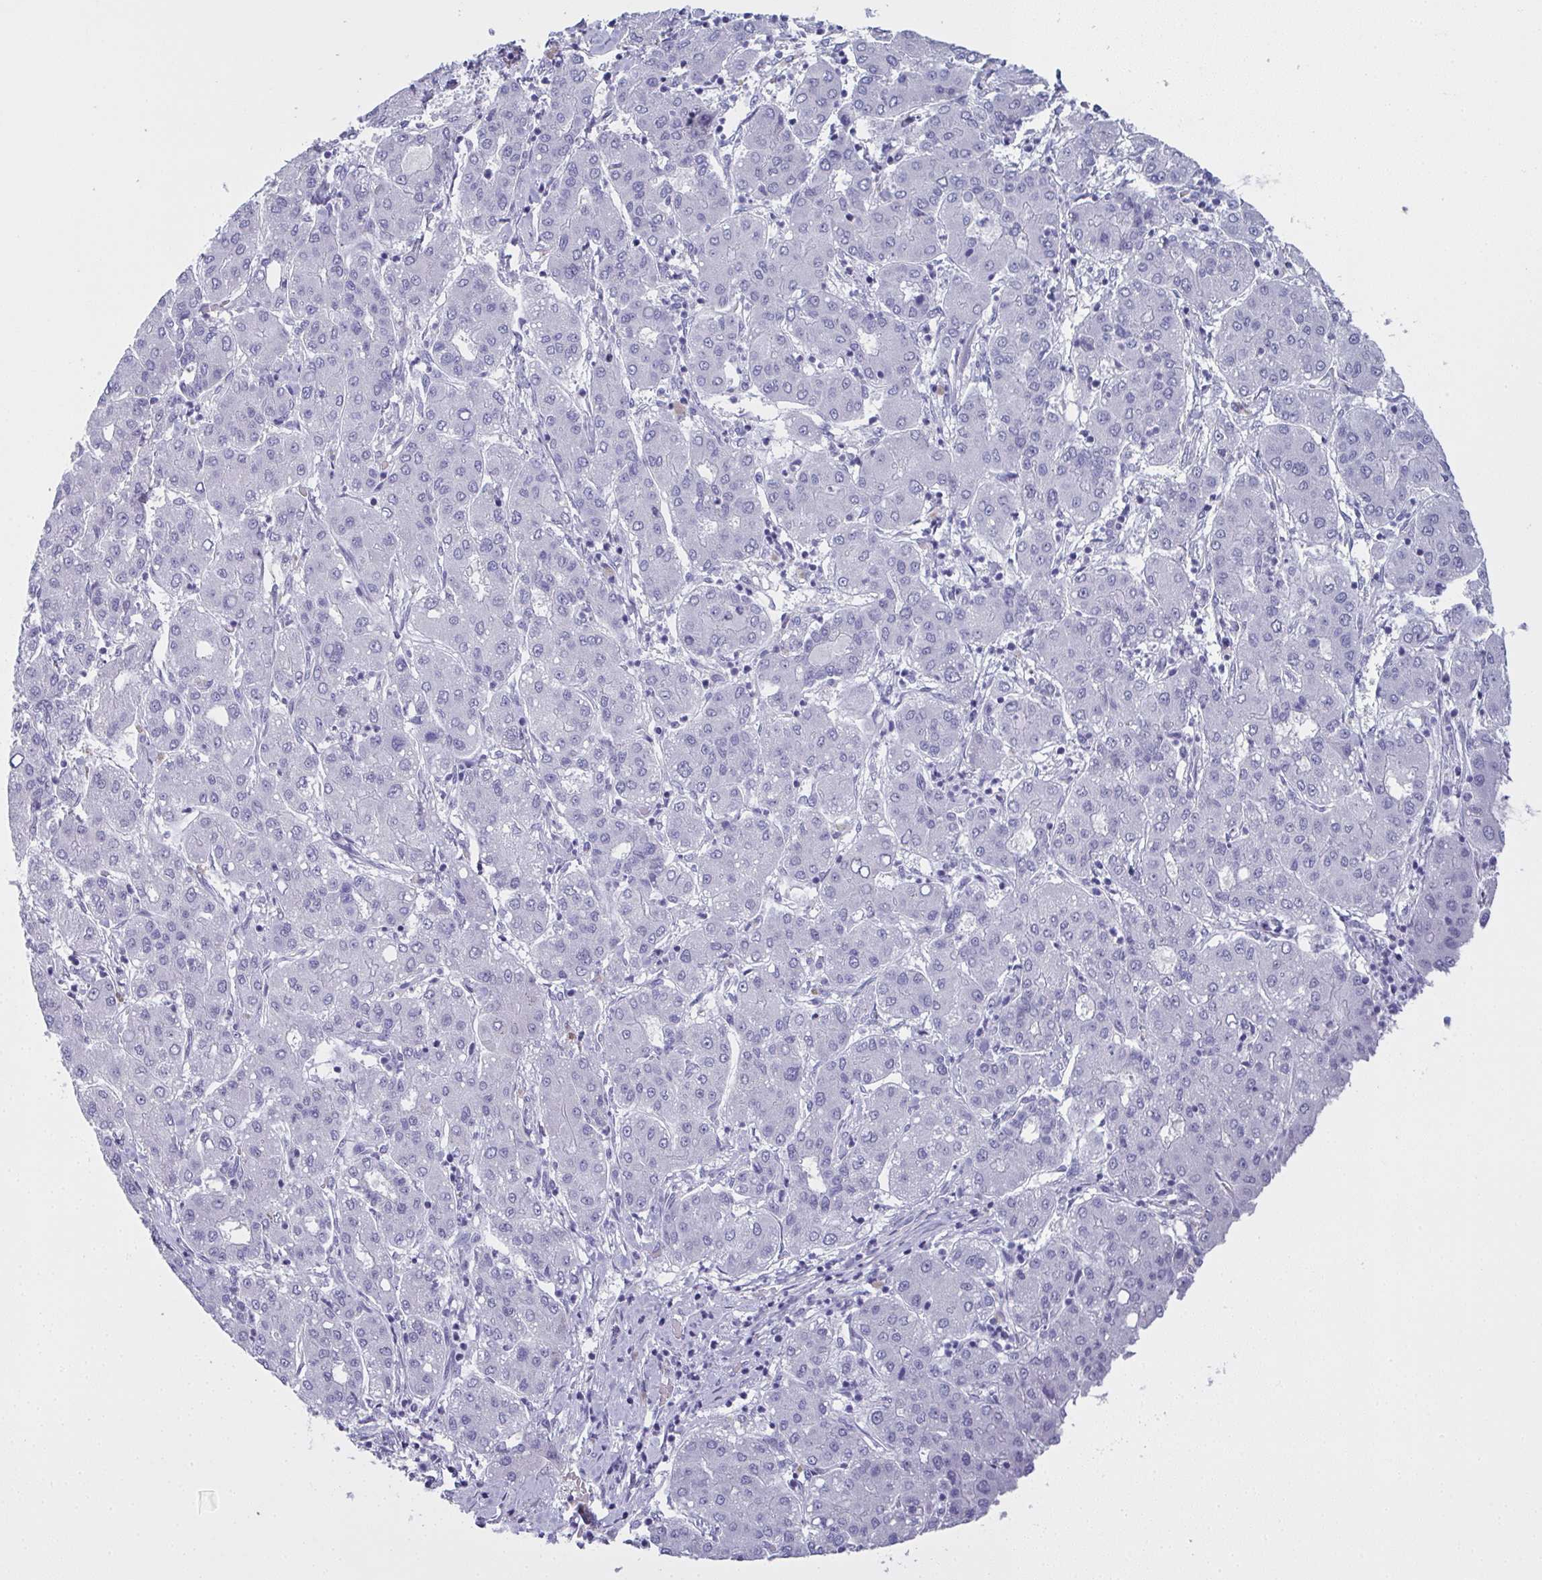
{"staining": {"intensity": "negative", "quantity": "none", "location": "none"}, "tissue": "liver cancer", "cell_type": "Tumor cells", "image_type": "cancer", "snomed": [{"axis": "morphology", "description": "Carcinoma, Hepatocellular, NOS"}, {"axis": "topography", "description": "Liver"}], "caption": "The image exhibits no staining of tumor cells in liver hepatocellular carcinoma.", "gene": "SLC36A2", "patient": {"sex": "male", "age": 65}}